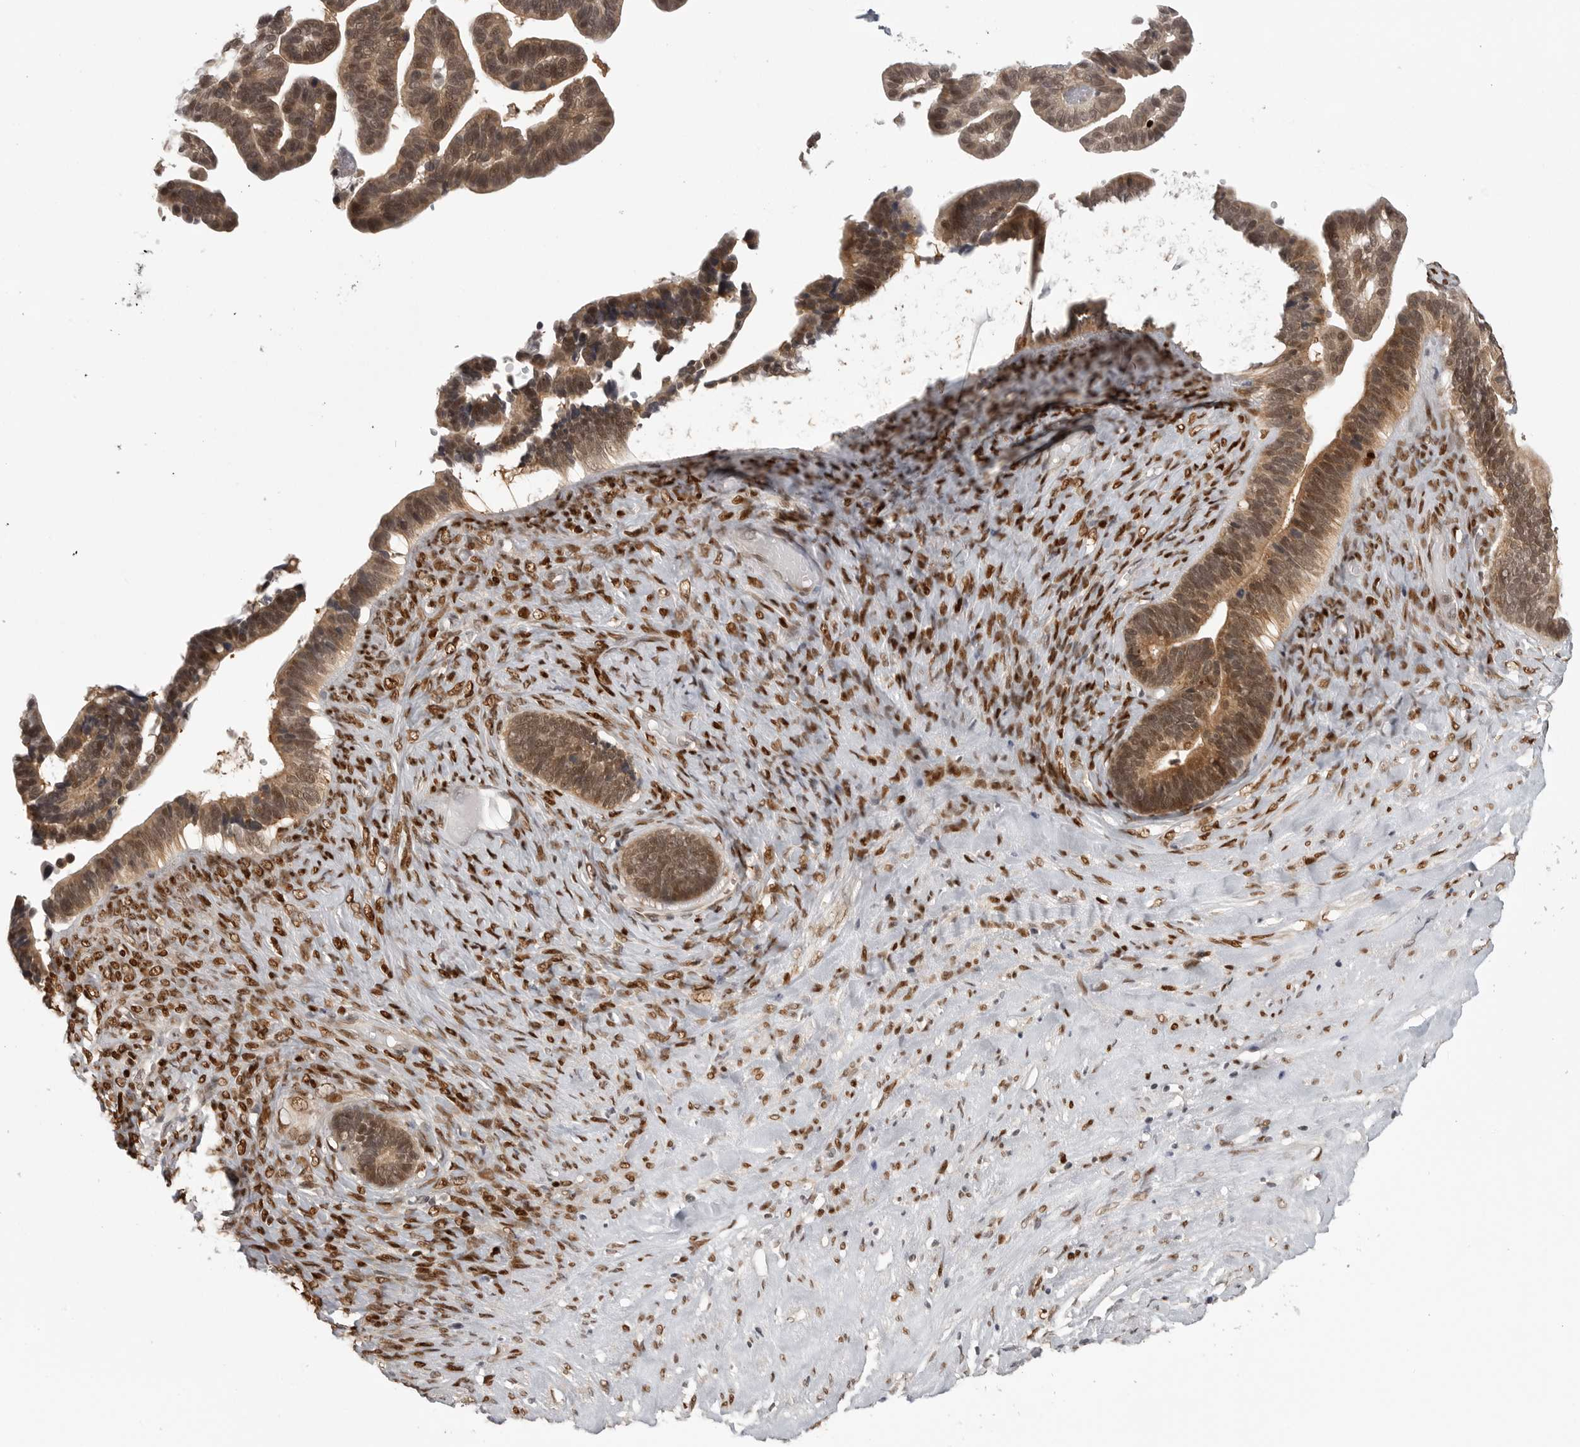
{"staining": {"intensity": "moderate", "quantity": ">75%", "location": "cytoplasmic/membranous,nuclear"}, "tissue": "ovarian cancer", "cell_type": "Tumor cells", "image_type": "cancer", "snomed": [{"axis": "morphology", "description": "Cystadenocarcinoma, serous, NOS"}, {"axis": "topography", "description": "Ovary"}], "caption": "Immunohistochemical staining of ovarian cancer (serous cystadenocarcinoma) shows medium levels of moderate cytoplasmic/membranous and nuclear expression in about >75% of tumor cells.", "gene": "PEG3", "patient": {"sex": "female", "age": 56}}